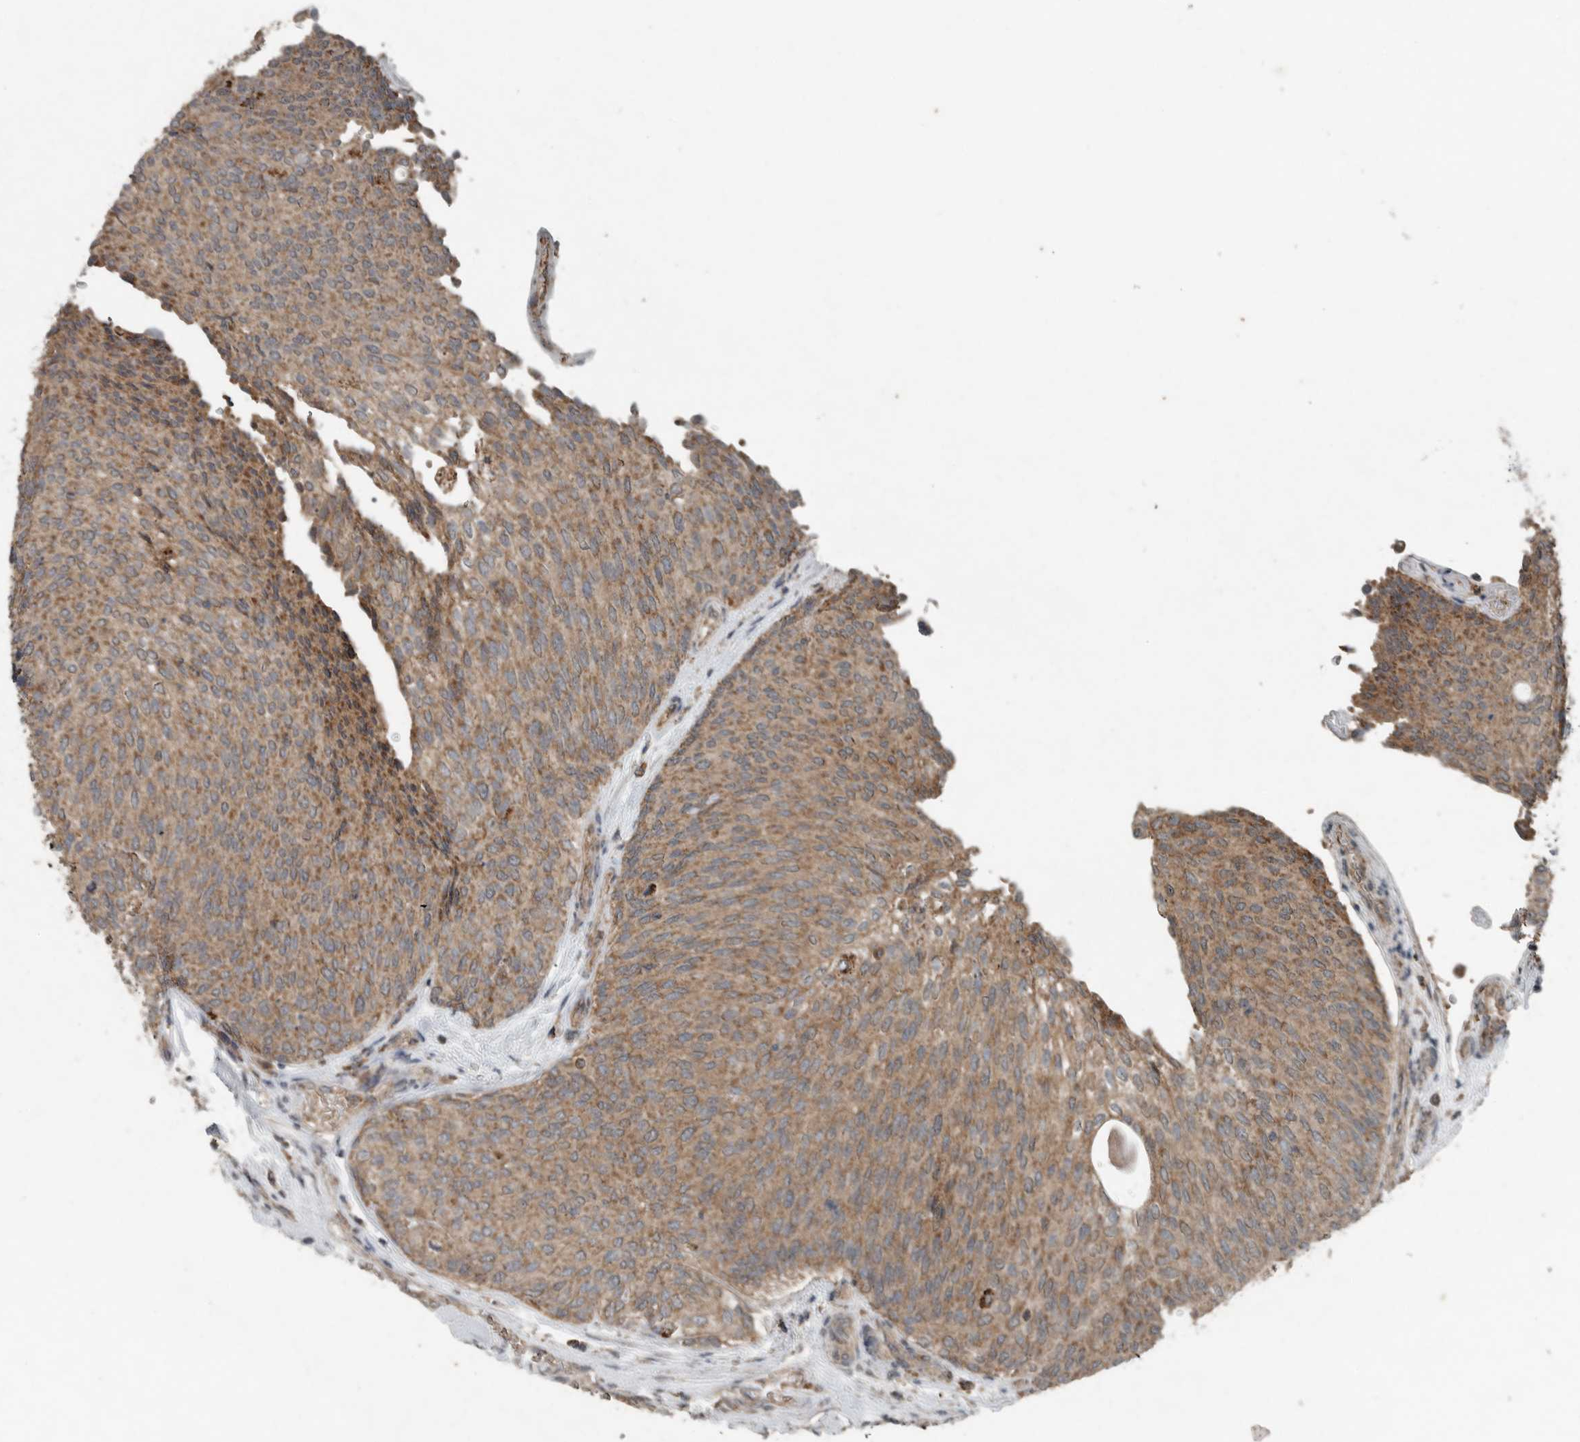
{"staining": {"intensity": "moderate", "quantity": ">75%", "location": "cytoplasmic/membranous"}, "tissue": "urothelial cancer", "cell_type": "Tumor cells", "image_type": "cancer", "snomed": [{"axis": "morphology", "description": "Urothelial carcinoma, Low grade"}, {"axis": "topography", "description": "Urinary bladder"}], "caption": "A brown stain shows moderate cytoplasmic/membranous staining of a protein in urothelial cancer tumor cells. (Stains: DAB in brown, nuclei in blue, Microscopy: brightfield microscopy at high magnification).", "gene": "IL6ST", "patient": {"sex": "female", "age": 79}}